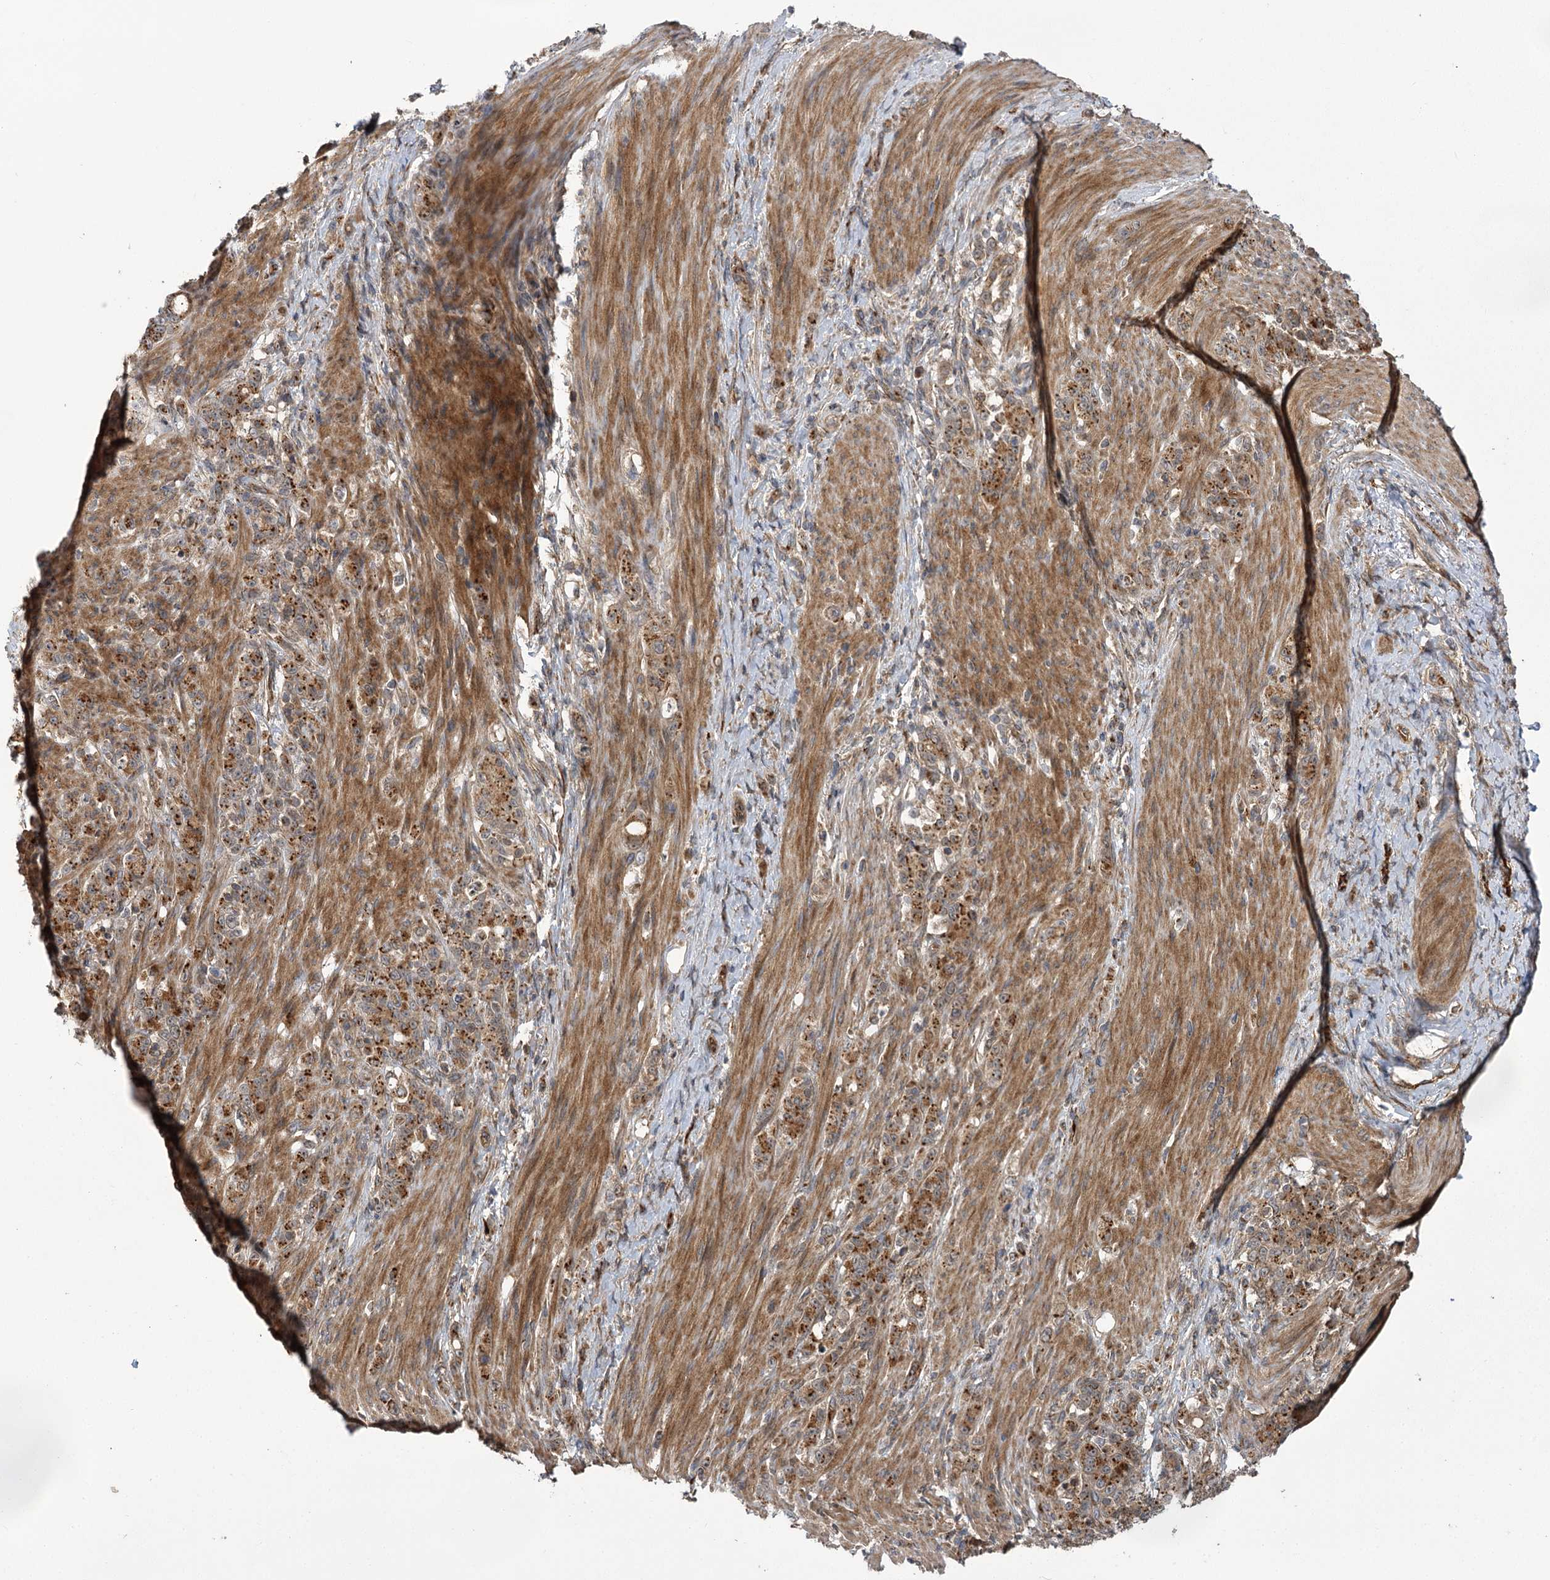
{"staining": {"intensity": "moderate", "quantity": ">75%", "location": "cytoplasmic/membranous"}, "tissue": "stomach cancer", "cell_type": "Tumor cells", "image_type": "cancer", "snomed": [{"axis": "morphology", "description": "Adenocarcinoma, NOS"}, {"axis": "topography", "description": "Stomach"}], "caption": "Stomach adenocarcinoma stained with DAB (3,3'-diaminobenzidine) immunohistochemistry reveals medium levels of moderate cytoplasmic/membranous expression in approximately >75% of tumor cells.", "gene": "CARD19", "patient": {"sex": "female", "age": 79}}